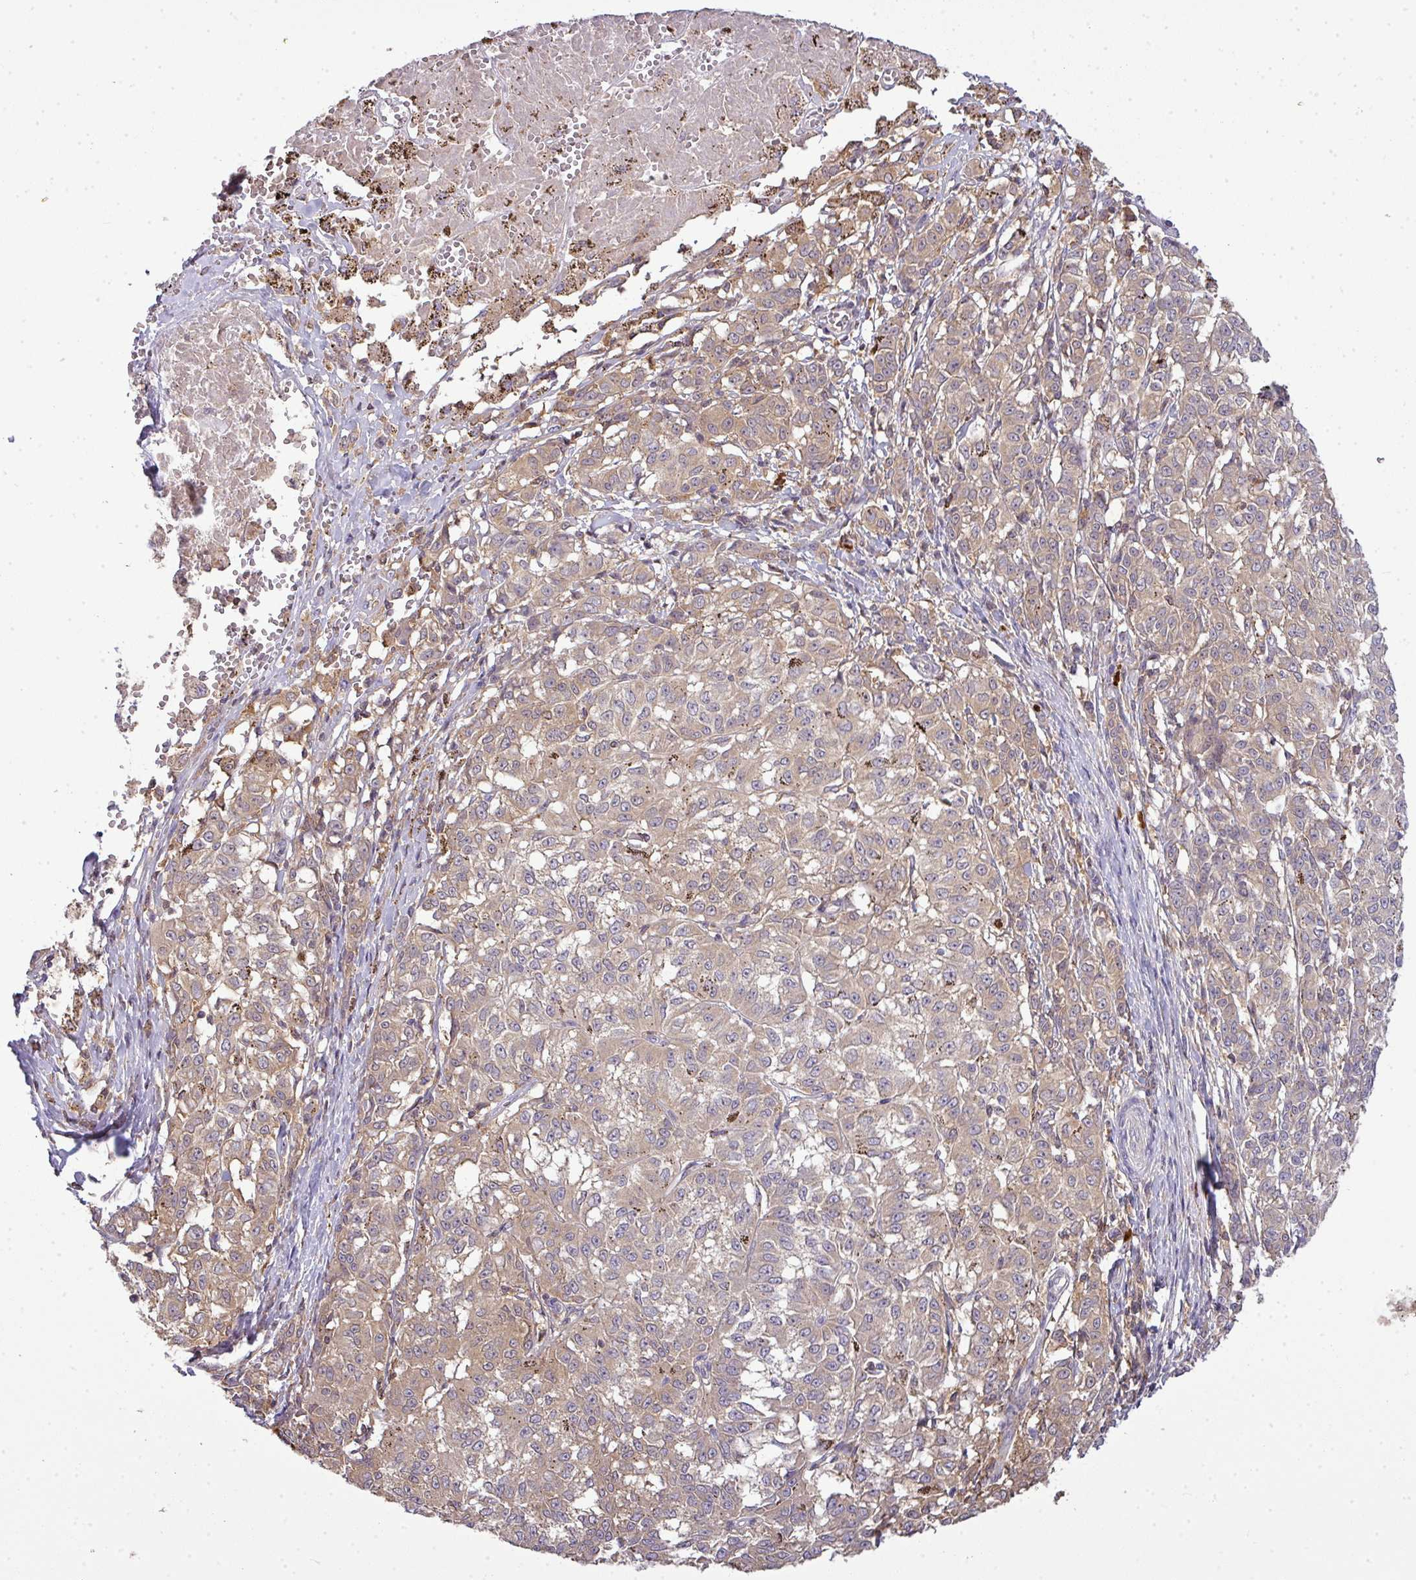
{"staining": {"intensity": "weak", "quantity": ">75%", "location": "cytoplasmic/membranous"}, "tissue": "melanoma", "cell_type": "Tumor cells", "image_type": "cancer", "snomed": [{"axis": "morphology", "description": "Malignant melanoma, NOS"}, {"axis": "topography", "description": "Skin"}], "caption": "Immunohistochemical staining of malignant melanoma displays low levels of weak cytoplasmic/membranous staining in approximately >75% of tumor cells. Ihc stains the protein in brown and the nuclei are stained blue.", "gene": "STAT5A", "patient": {"sex": "female", "age": 72}}